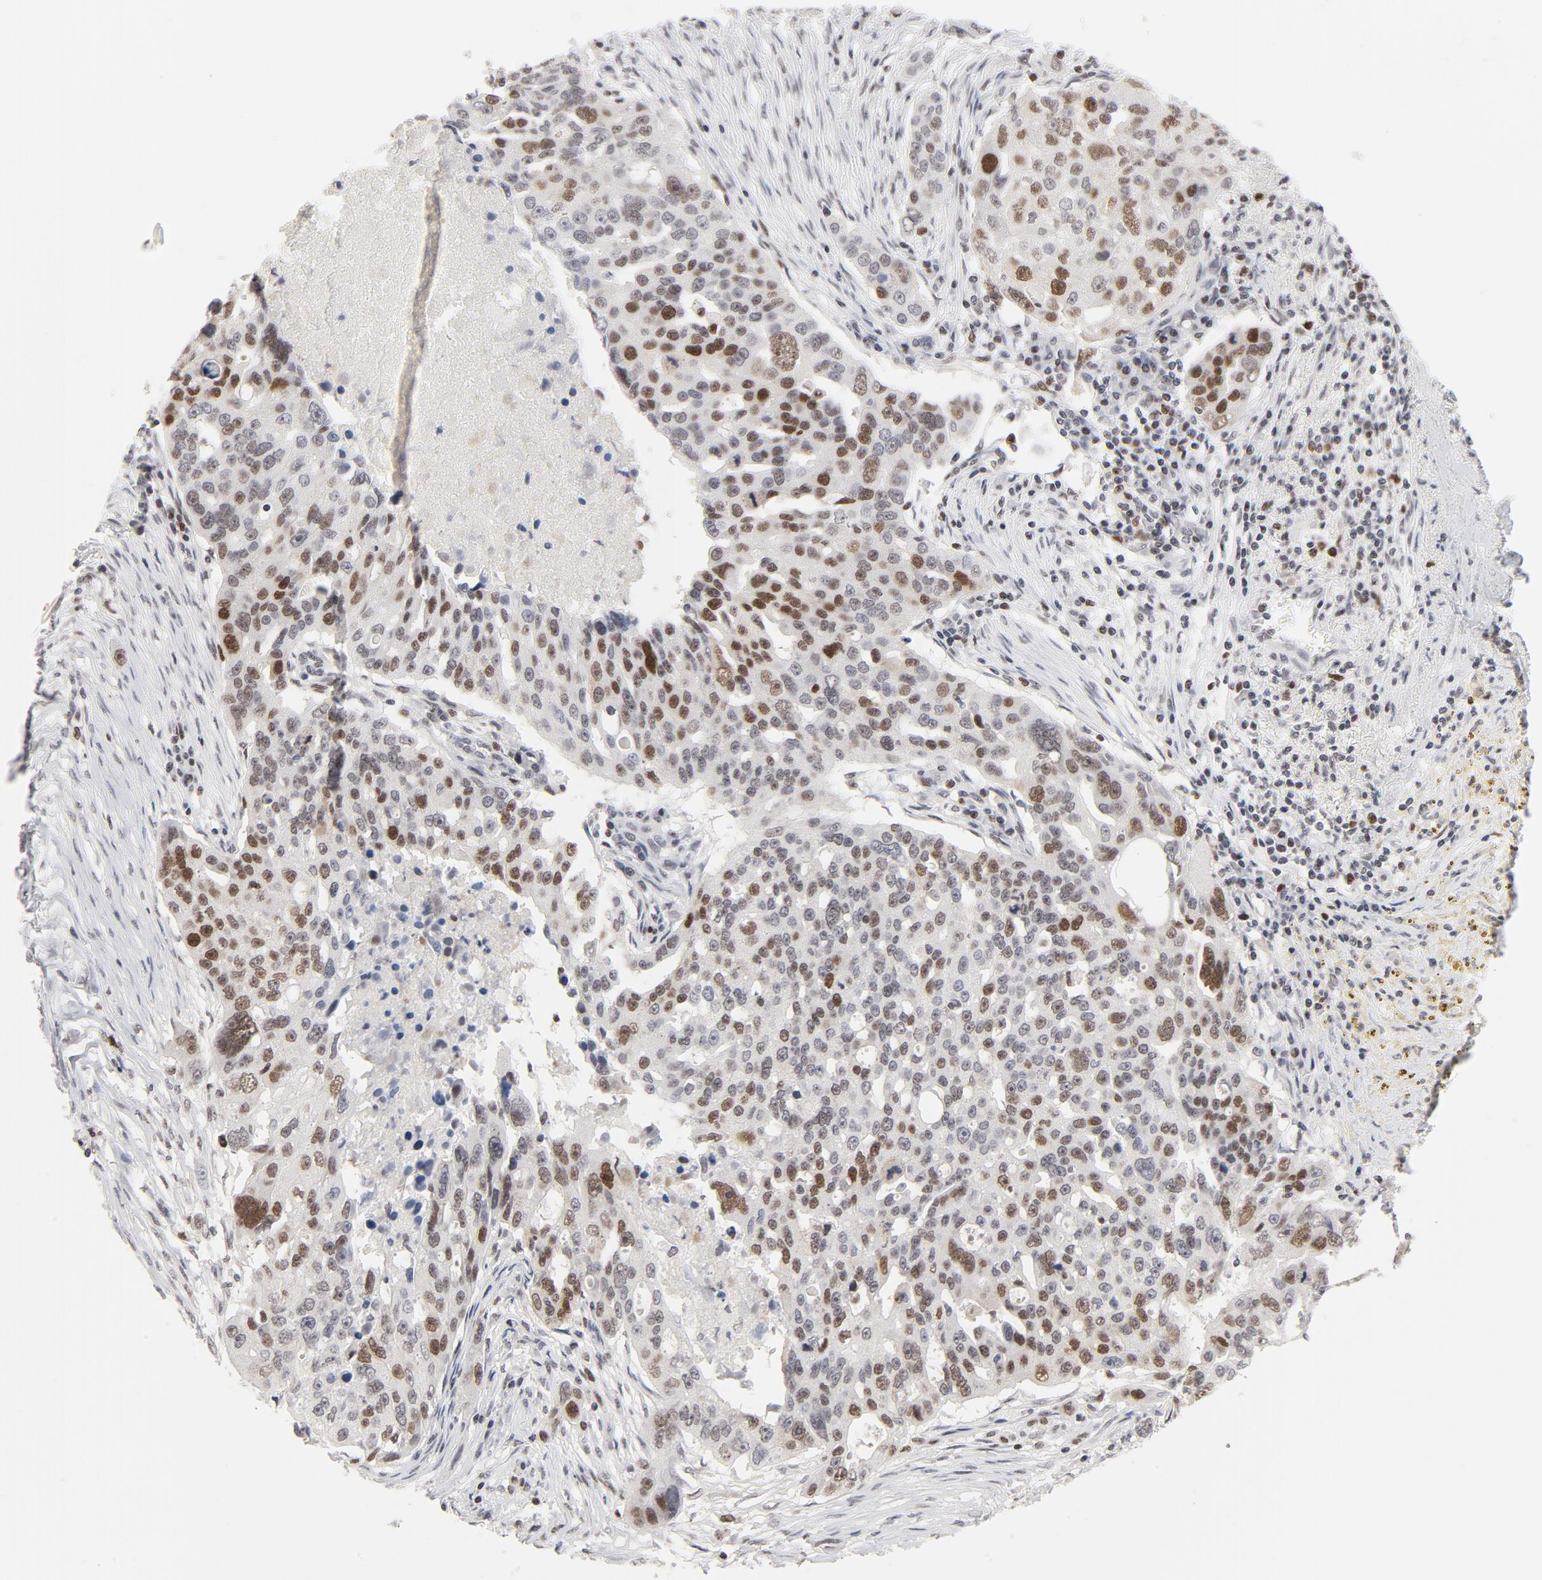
{"staining": {"intensity": "moderate", "quantity": "25%-75%", "location": "nuclear"}, "tissue": "ovarian cancer", "cell_type": "Tumor cells", "image_type": "cancer", "snomed": [{"axis": "morphology", "description": "Carcinoma, endometroid"}, {"axis": "topography", "description": "Ovary"}], "caption": "Immunohistochemistry (IHC) micrograph of neoplastic tissue: human ovarian cancer stained using immunohistochemistry exhibits medium levels of moderate protein expression localized specifically in the nuclear of tumor cells, appearing as a nuclear brown color.", "gene": "RFC4", "patient": {"sex": "female", "age": 75}}